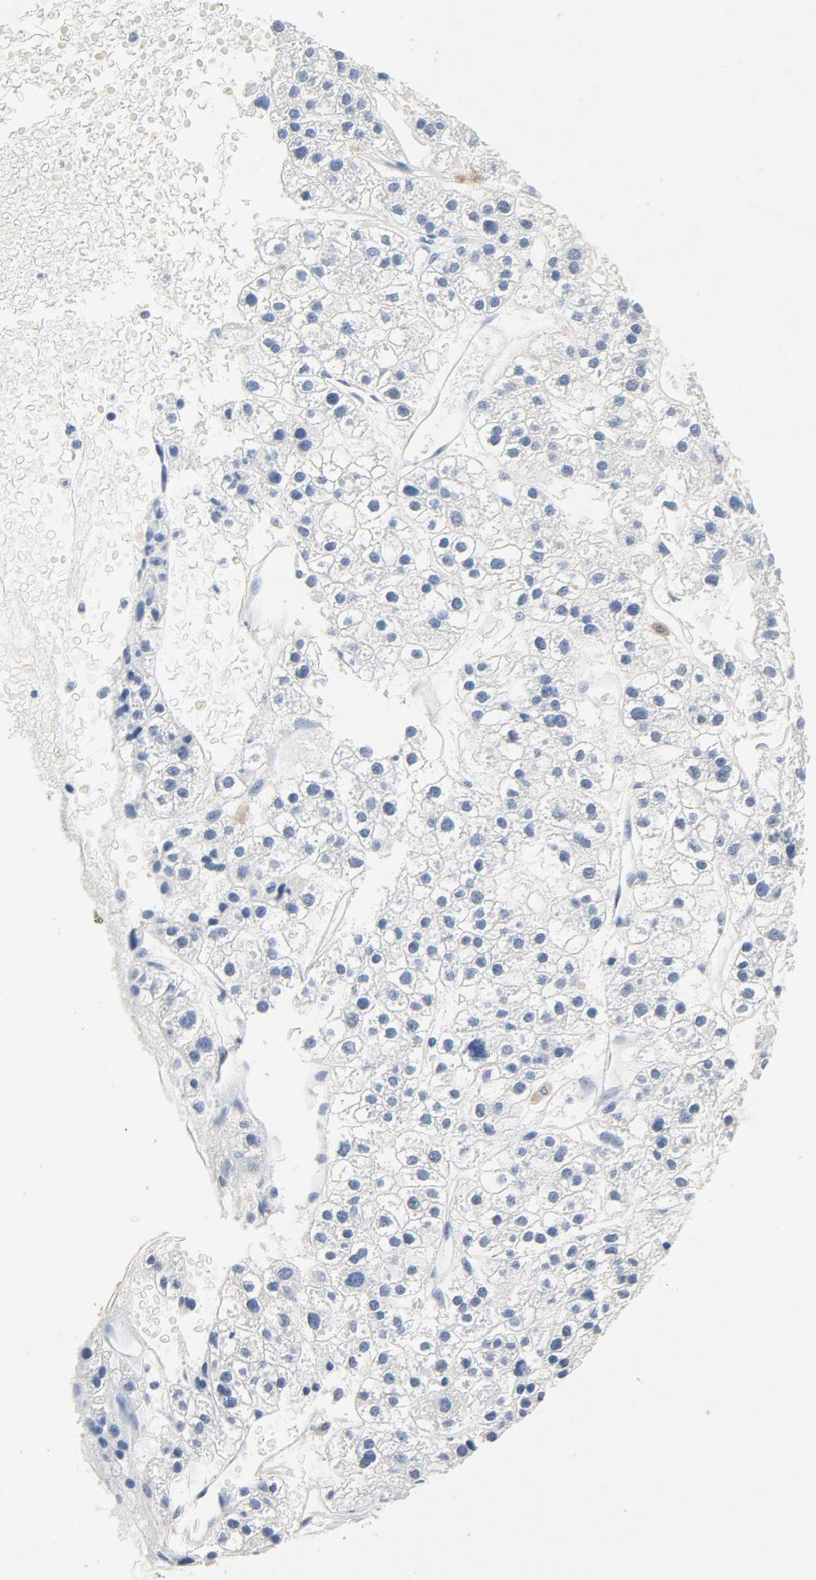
{"staining": {"intensity": "negative", "quantity": "none", "location": "none"}, "tissue": "liver cancer", "cell_type": "Tumor cells", "image_type": "cancer", "snomed": [{"axis": "morphology", "description": "Carcinoma, Hepatocellular, NOS"}, {"axis": "topography", "description": "Liver"}], "caption": "Tumor cells are negative for protein expression in human liver hepatocellular carcinoma.", "gene": "PTPRB", "patient": {"sex": "female", "age": 85}}